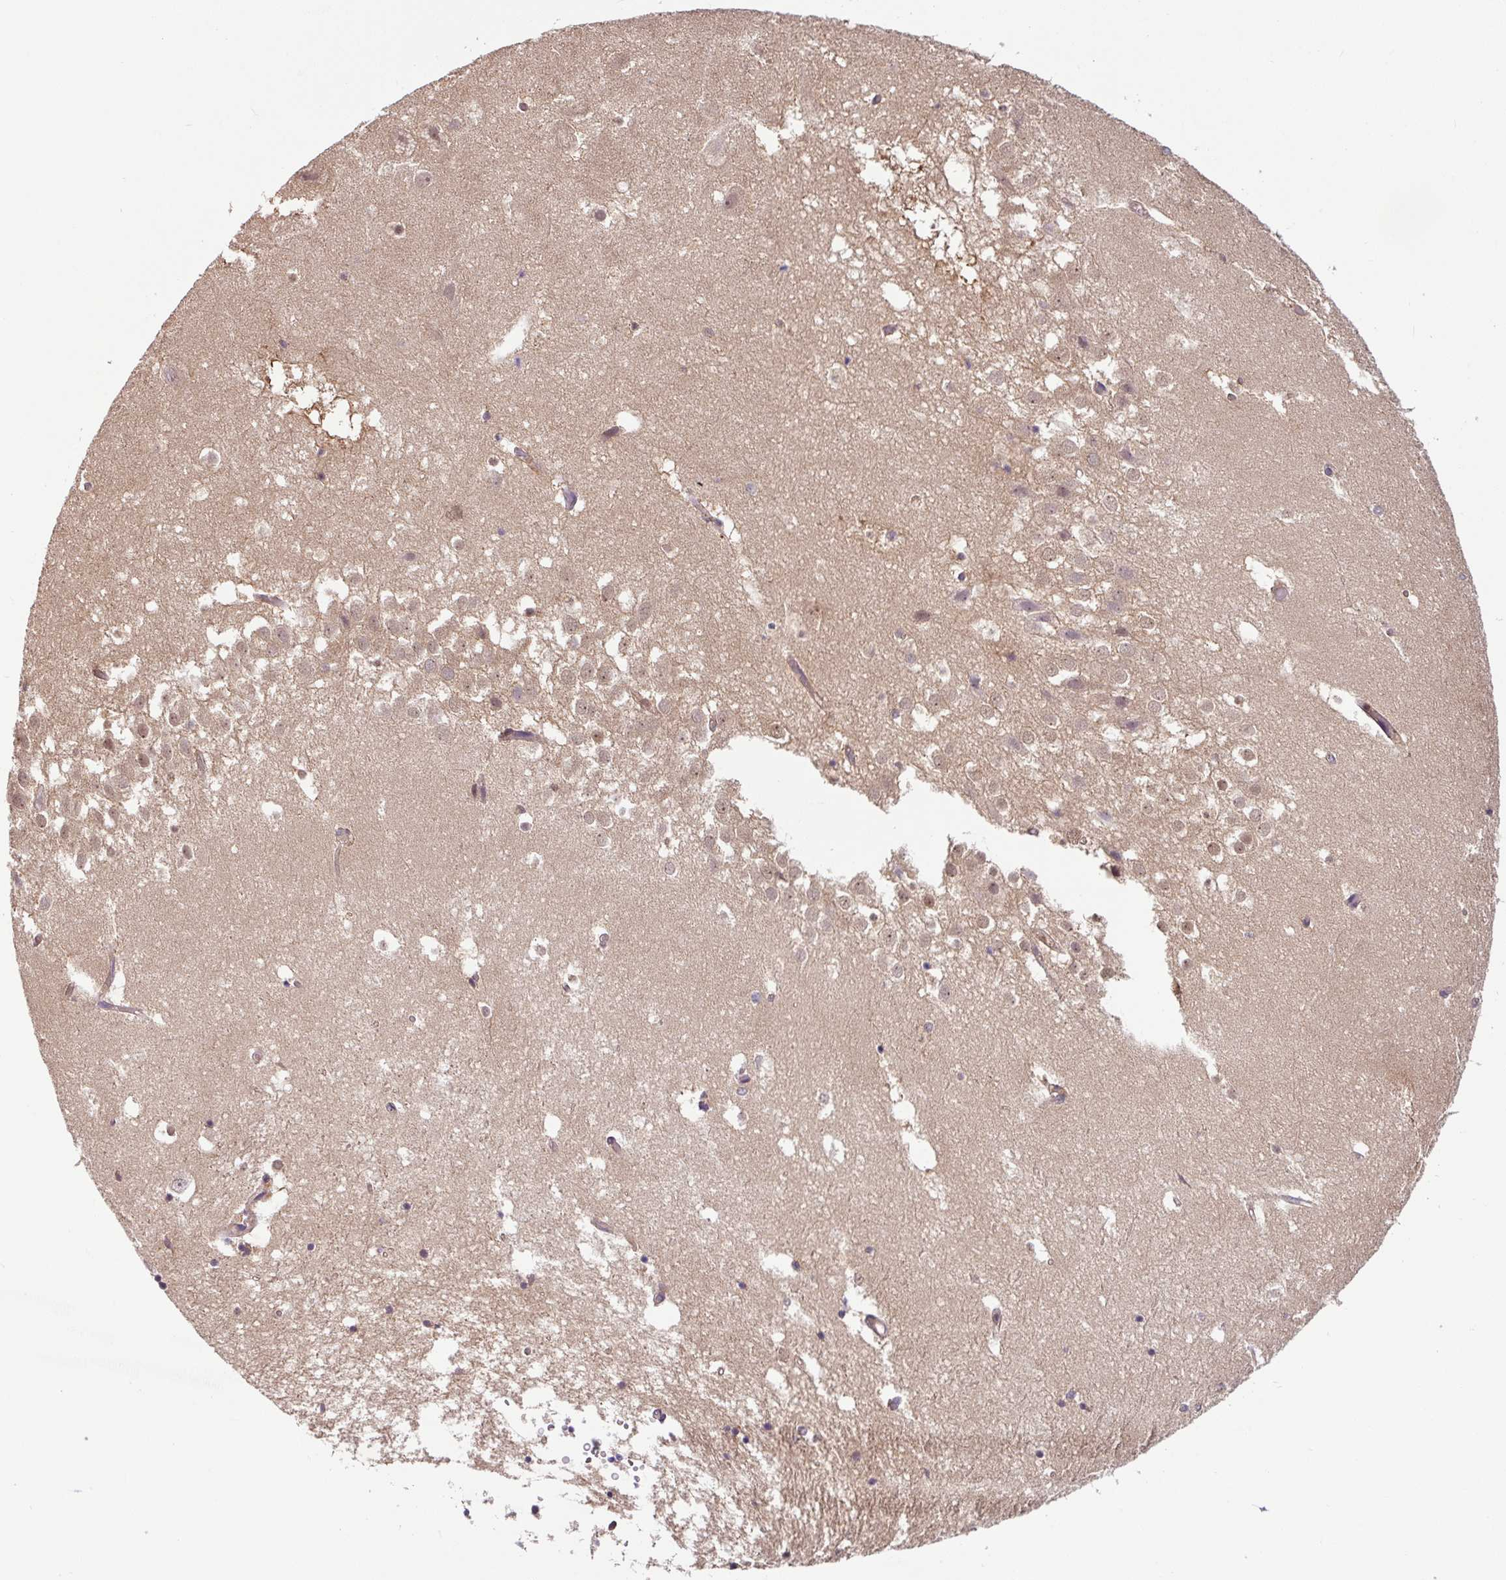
{"staining": {"intensity": "negative", "quantity": "none", "location": "none"}, "tissue": "hippocampus", "cell_type": "Glial cells", "image_type": "normal", "snomed": [{"axis": "morphology", "description": "Normal tissue, NOS"}, {"axis": "topography", "description": "Hippocampus"}], "caption": "Immunohistochemistry (IHC) image of normal hippocampus: hippocampus stained with DAB demonstrates no significant protein expression in glial cells. (DAB IHC, high magnification).", "gene": "SHB", "patient": {"sex": "female", "age": 52}}